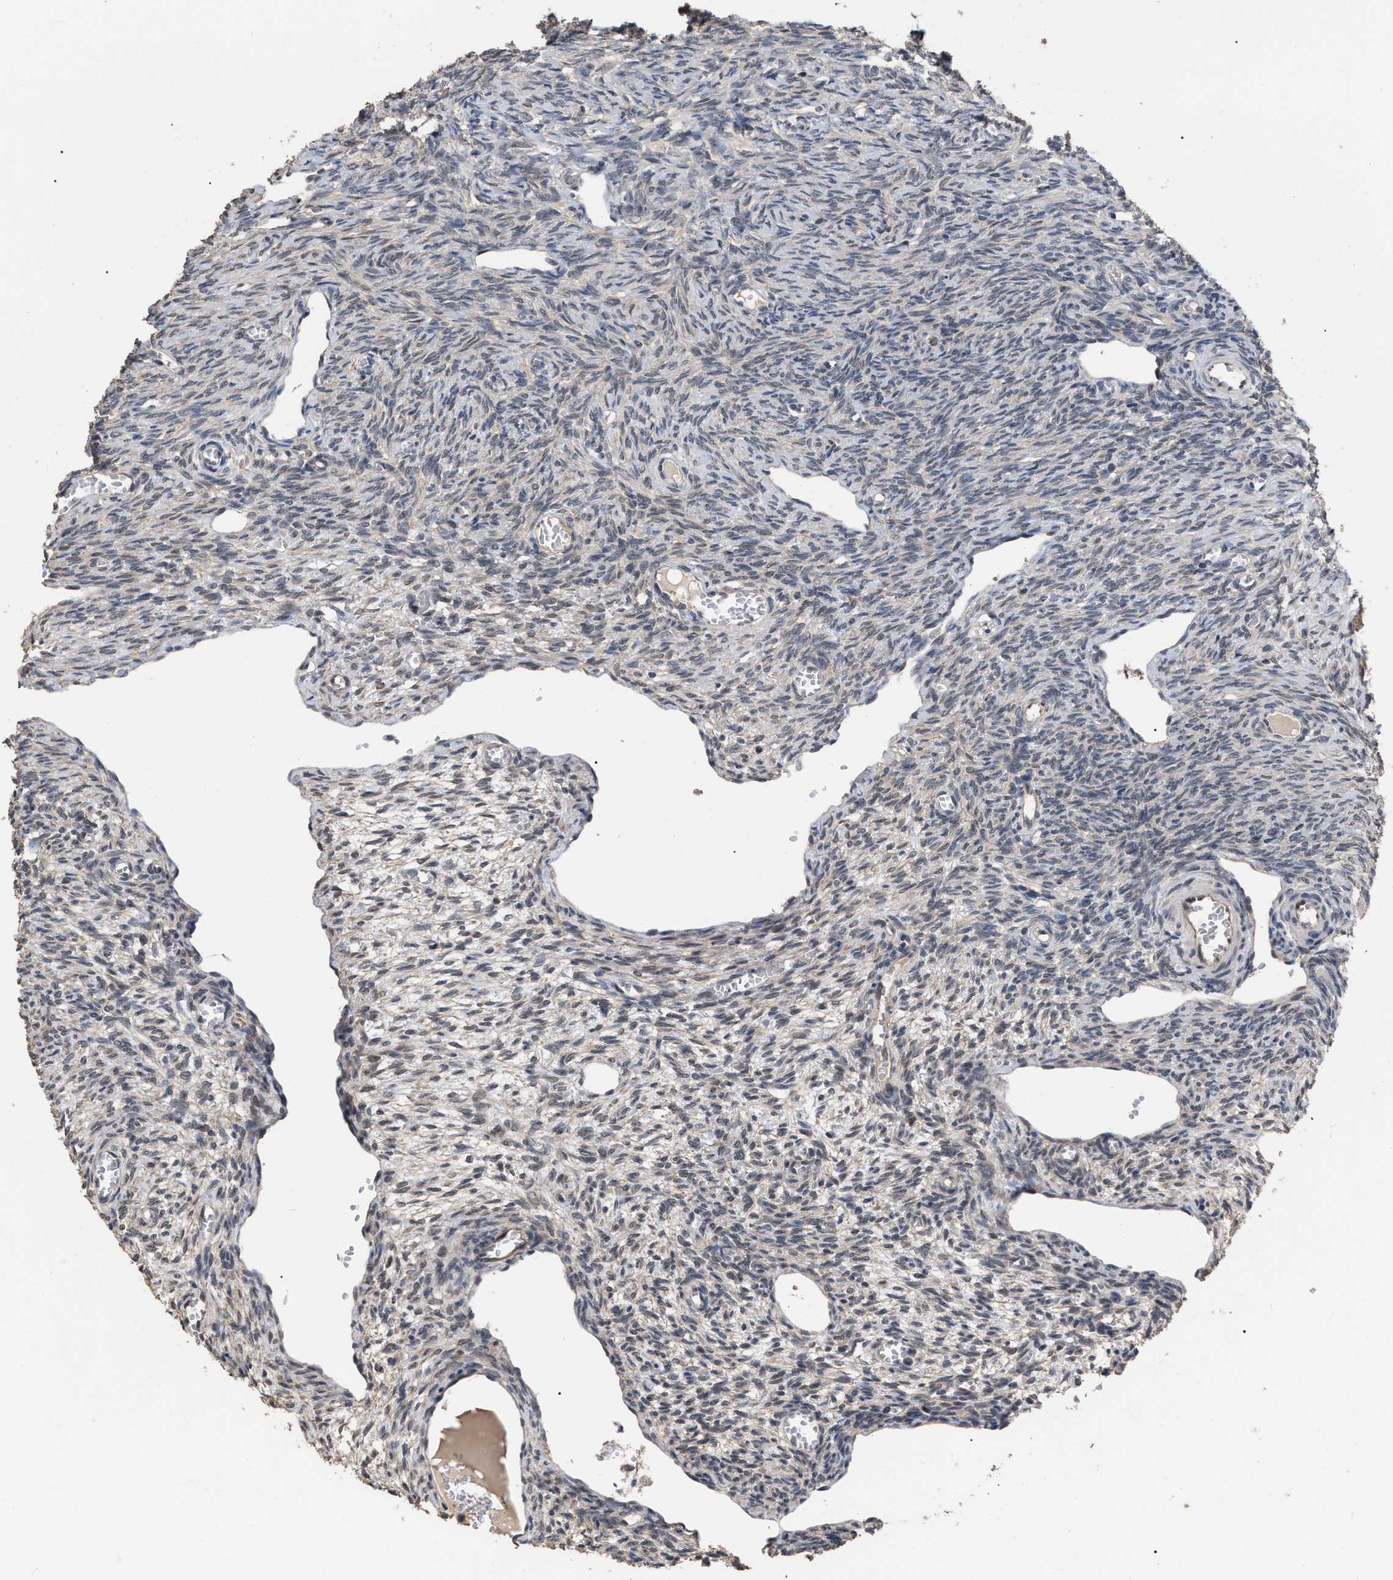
{"staining": {"intensity": "moderate", "quantity": ">75%", "location": "nuclear"}, "tissue": "ovary", "cell_type": "Follicle cells", "image_type": "normal", "snomed": [{"axis": "morphology", "description": "Normal tissue, NOS"}, {"axis": "topography", "description": "Ovary"}], "caption": "A photomicrograph of ovary stained for a protein reveals moderate nuclear brown staining in follicle cells. Nuclei are stained in blue.", "gene": "JAZF1", "patient": {"sex": "female", "age": 27}}